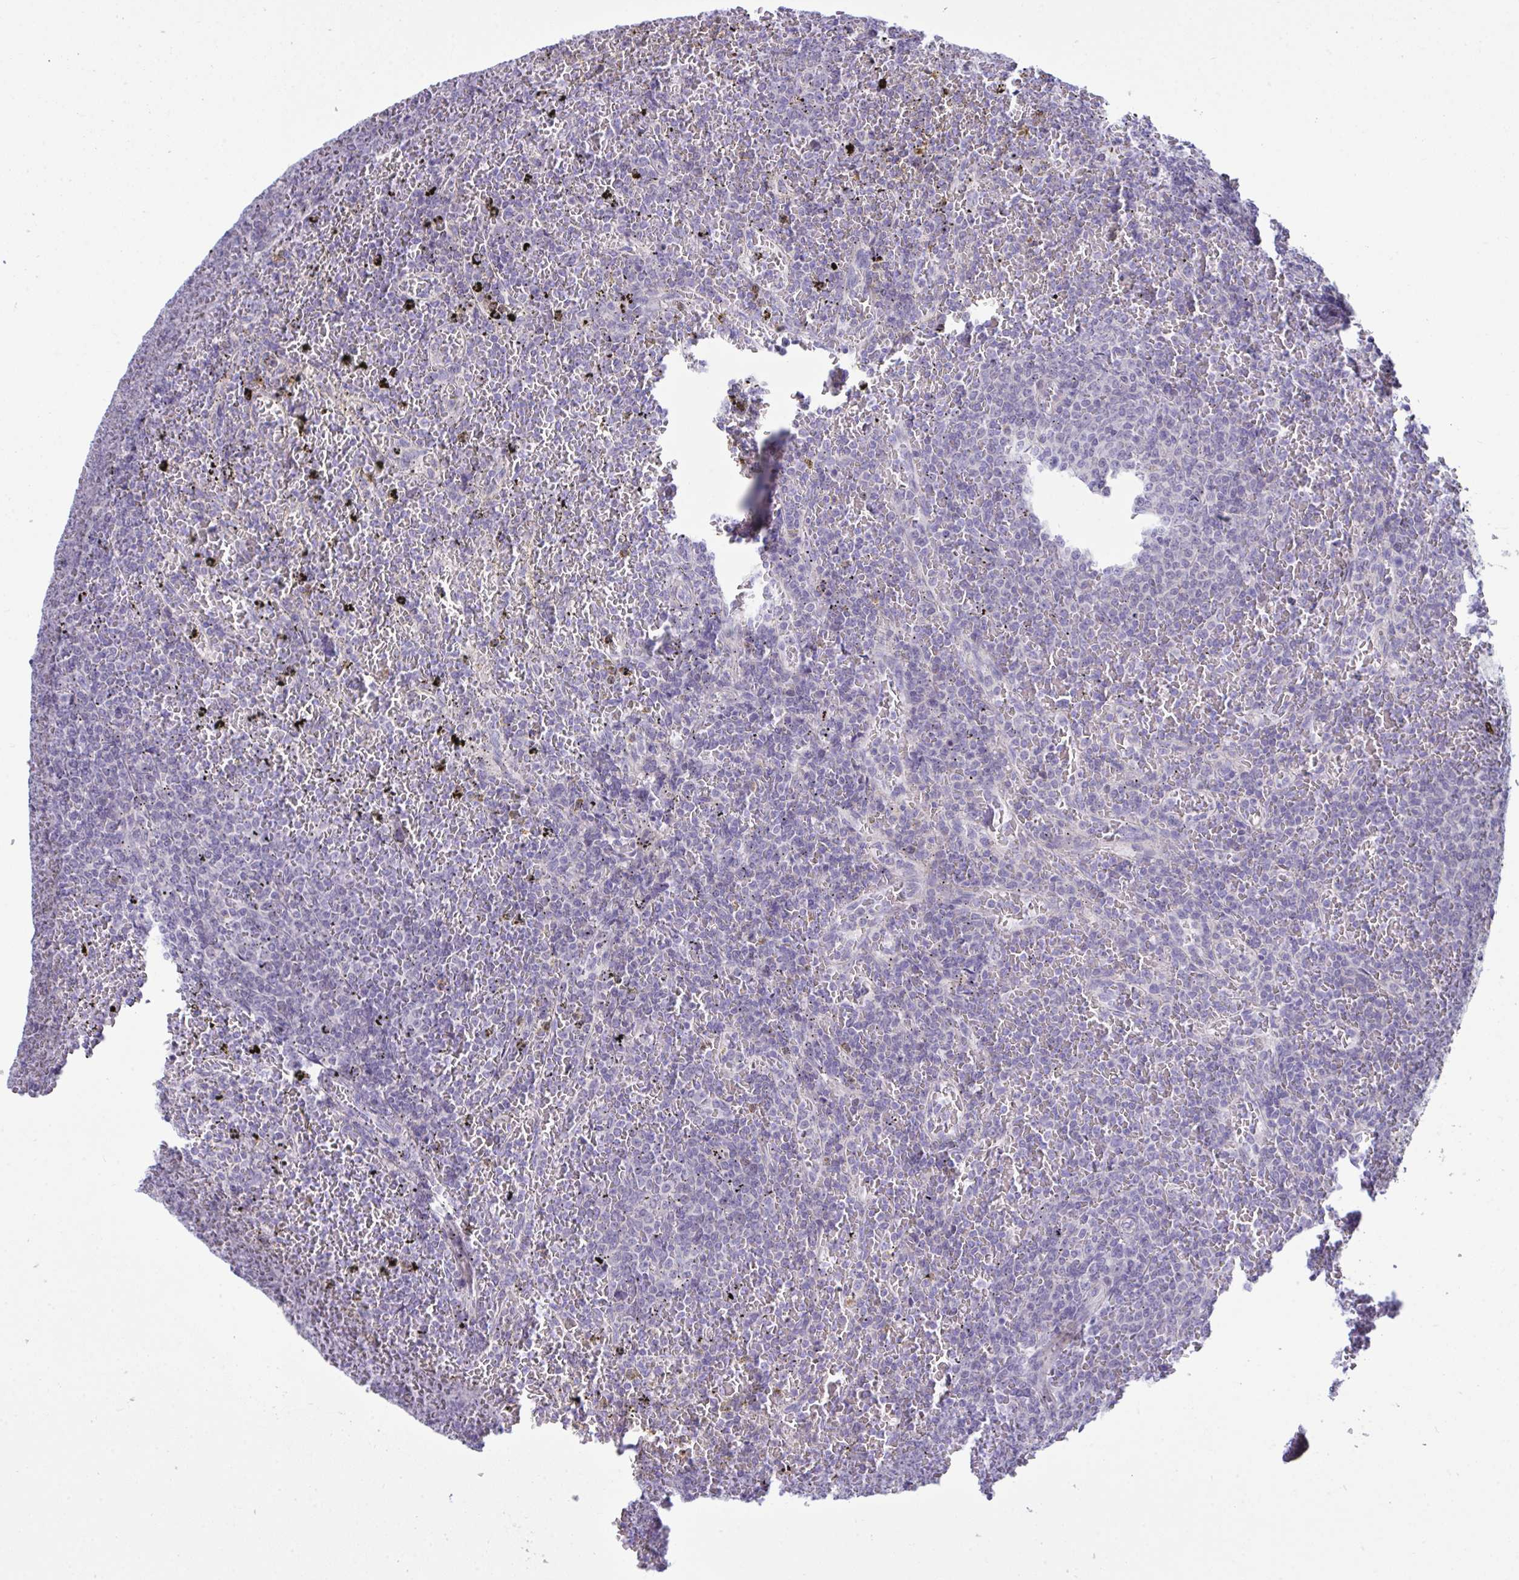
{"staining": {"intensity": "negative", "quantity": "none", "location": "none"}, "tissue": "lymphoma", "cell_type": "Tumor cells", "image_type": "cancer", "snomed": [{"axis": "morphology", "description": "Malignant lymphoma, non-Hodgkin's type, Low grade"}, {"axis": "topography", "description": "Spleen"}], "caption": "Immunohistochemistry of low-grade malignant lymphoma, non-Hodgkin's type demonstrates no expression in tumor cells.", "gene": "WDR97", "patient": {"sex": "female", "age": 77}}